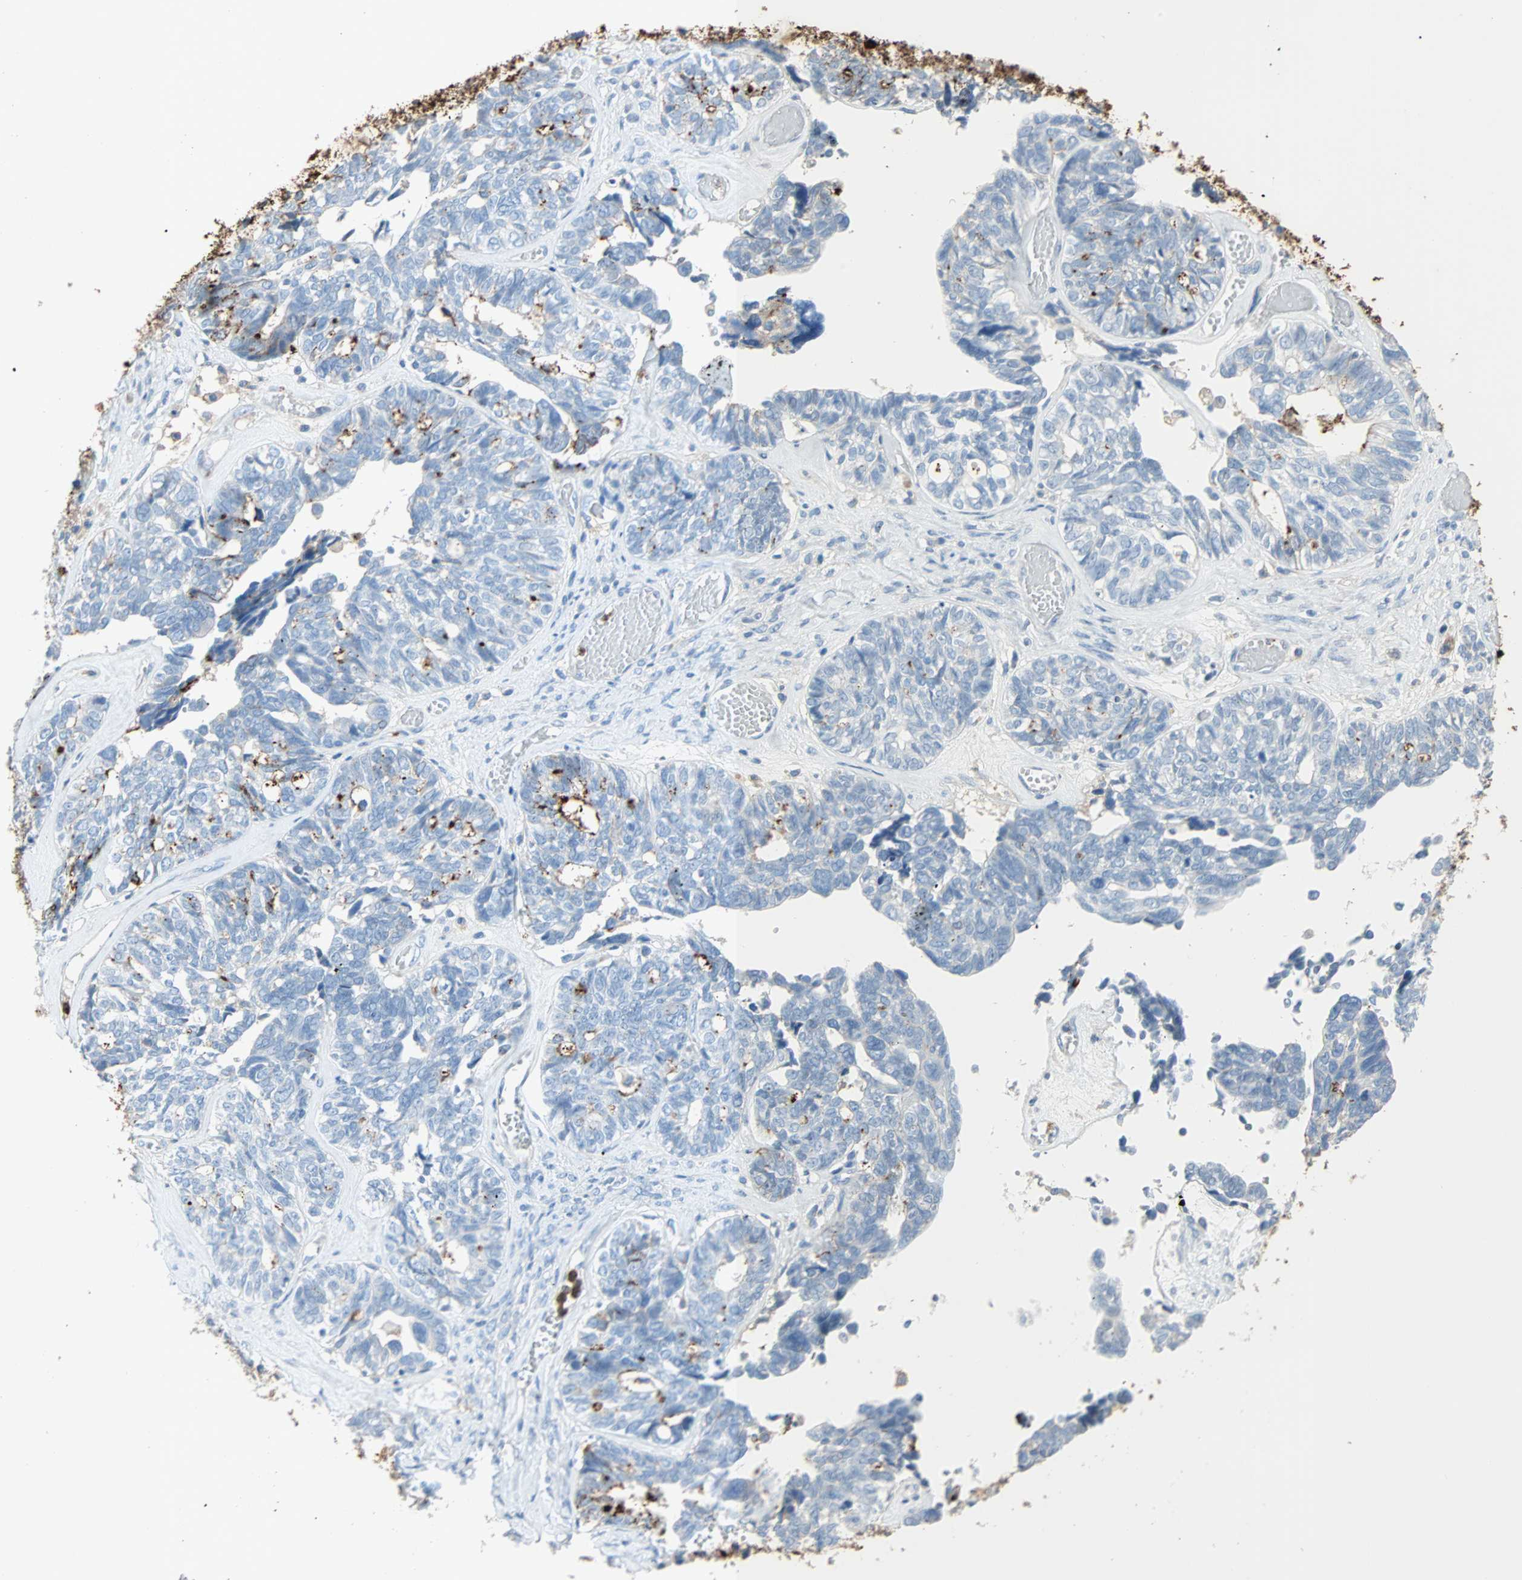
{"staining": {"intensity": "weak", "quantity": "<25%", "location": "cytoplasmic/membranous"}, "tissue": "ovarian cancer", "cell_type": "Tumor cells", "image_type": "cancer", "snomed": [{"axis": "morphology", "description": "Cystadenocarcinoma, serous, NOS"}, {"axis": "topography", "description": "Ovary"}], "caption": "IHC photomicrograph of neoplastic tissue: human ovarian cancer (serous cystadenocarcinoma) stained with DAB (3,3'-diaminobenzidine) shows no significant protein expression in tumor cells.", "gene": "CLEC4A", "patient": {"sex": "female", "age": 79}}